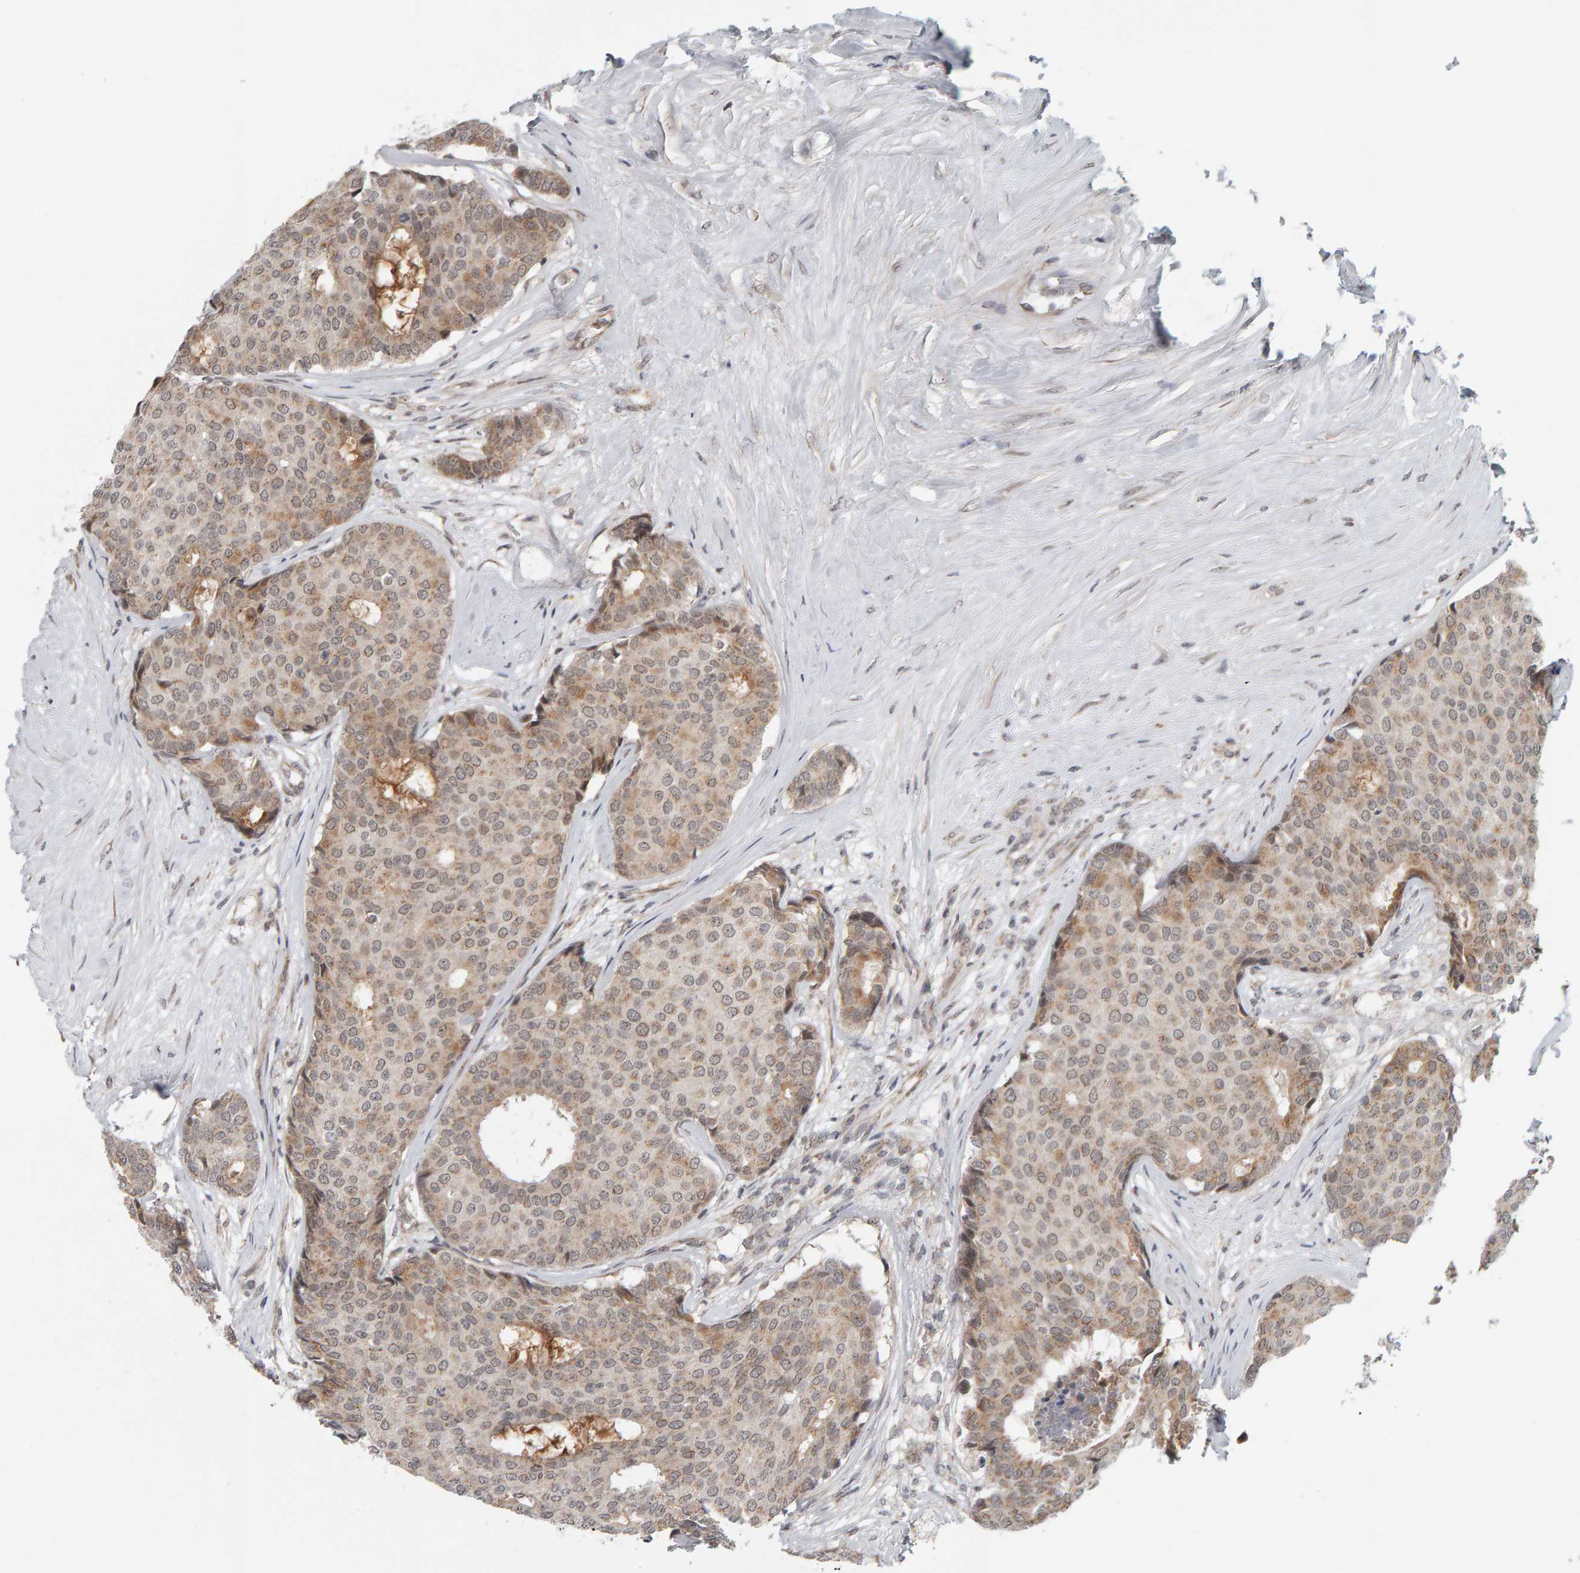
{"staining": {"intensity": "weak", "quantity": "25%-75%", "location": "cytoplasmic/membranous,nuclear"}, "tissue": "breast cancer", "cell_type": "Tumor cells", "image_type": "cancer", "snomed": [{"axis": "morphology", "description": "Duct carcinoma"}, {"axis": "topography", "description": "Breast"}], "caption": "The immunohistochemical stain shows weak cytoplasmic/membranous and nuclear staining in tumor cells of breast cancer (invasive ductal carcinoma) tissue.", "gene": "DAP3", "patient": {"sex": "female", "age": 75}}